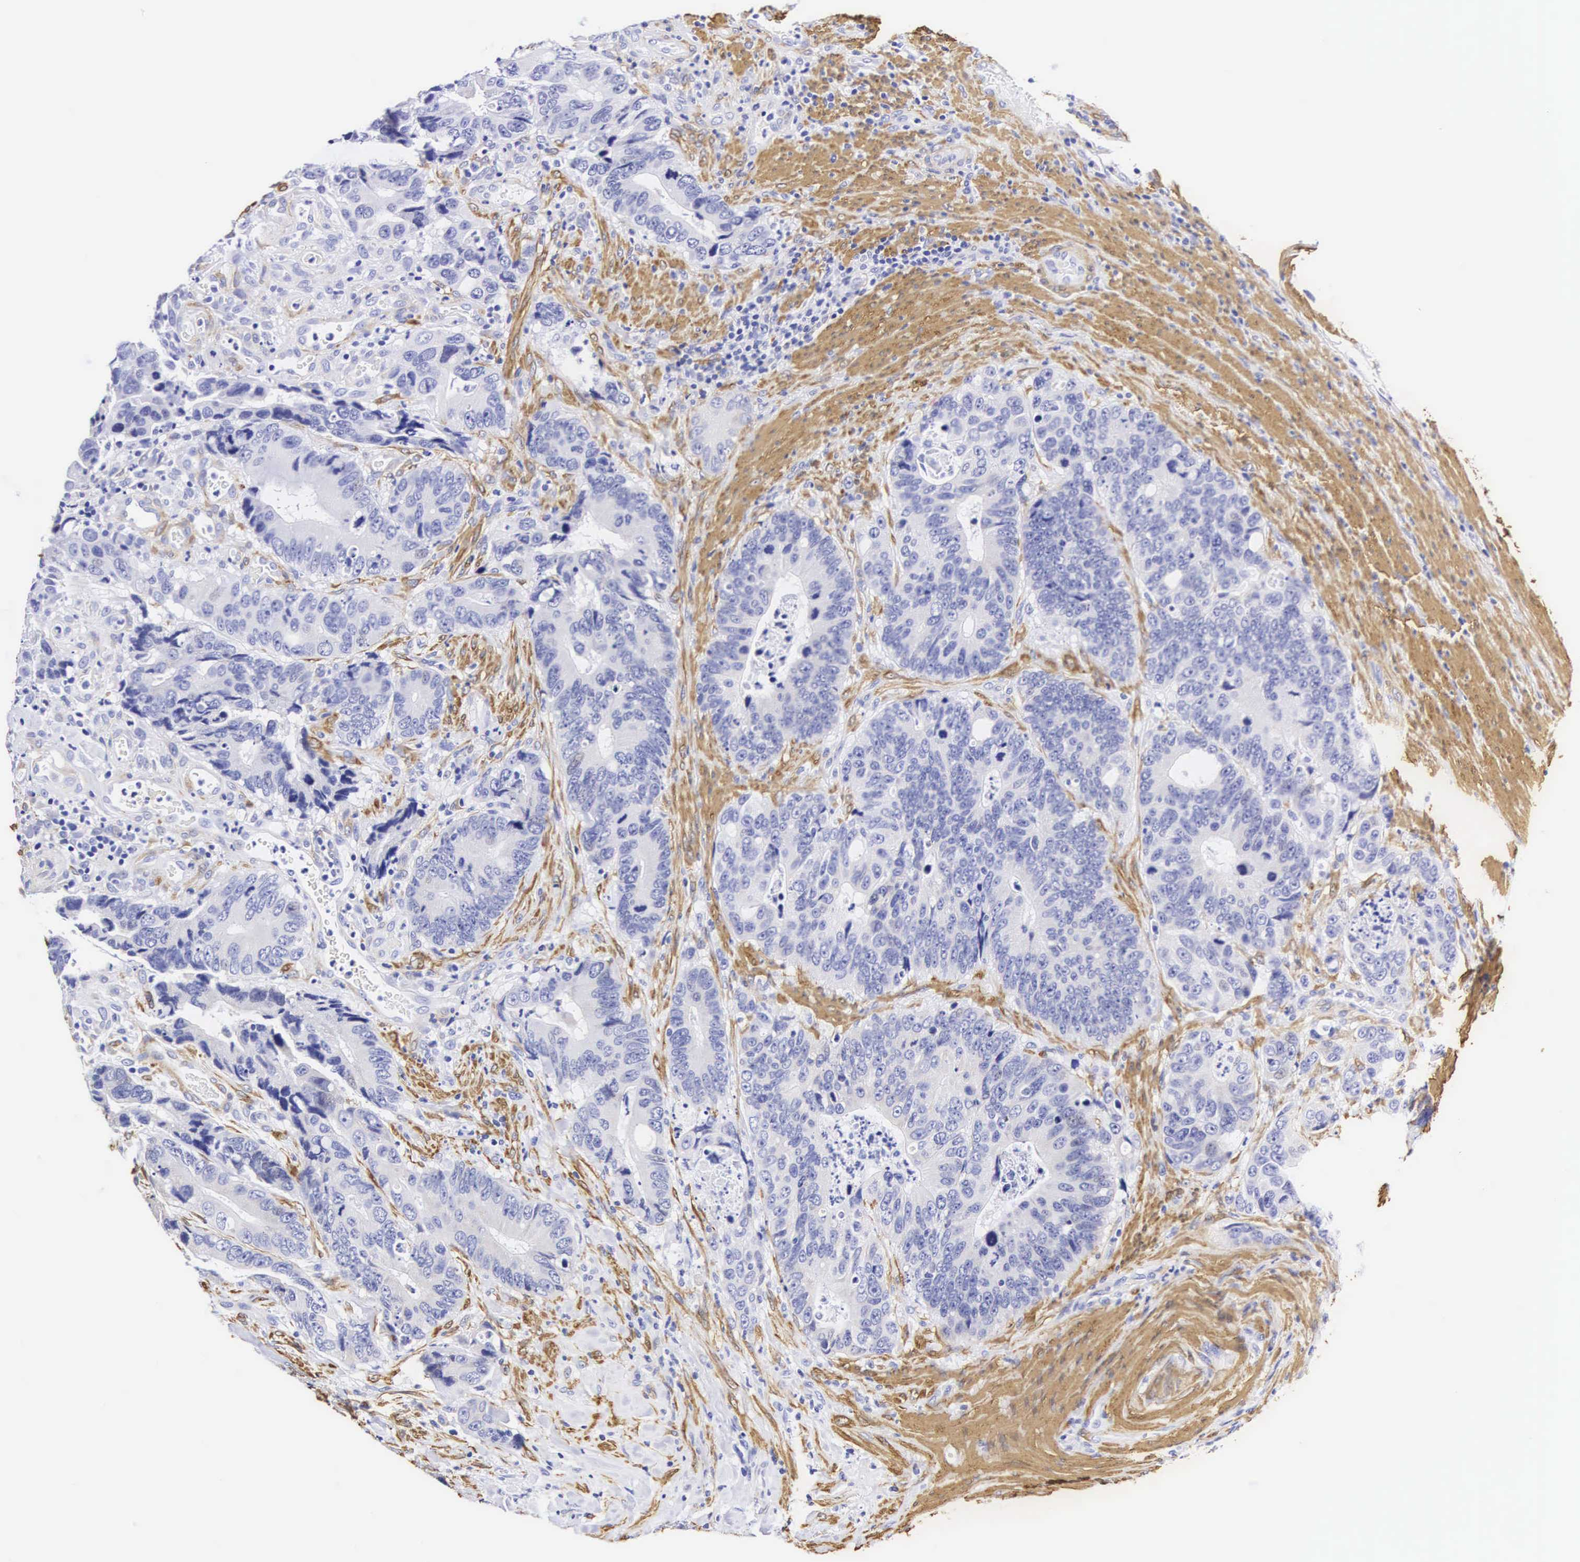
{"staining": {"intensity": "negative", "quantity": "none", "location": "none"}, "tissue": "colorectal cancer", "cell_type": "Tumor cells", "image_type": "cancer", "snomed": [{"axis": "morphology", "description": "Adenocarcinoma, NOS"}, {"axis": "topography", "description": "Colon"}], "caption": "Immunohistochemistry (IHC) of human colorectal adenocarcinoma shows no positivity in tumor cells. (DAB (3,3'-diaminobenzidine) immunohistochemistry visualized using brightfield microscopy, high magnification).", "gene": "CNN1", "patient": {"sex": "male", "age": 56}}